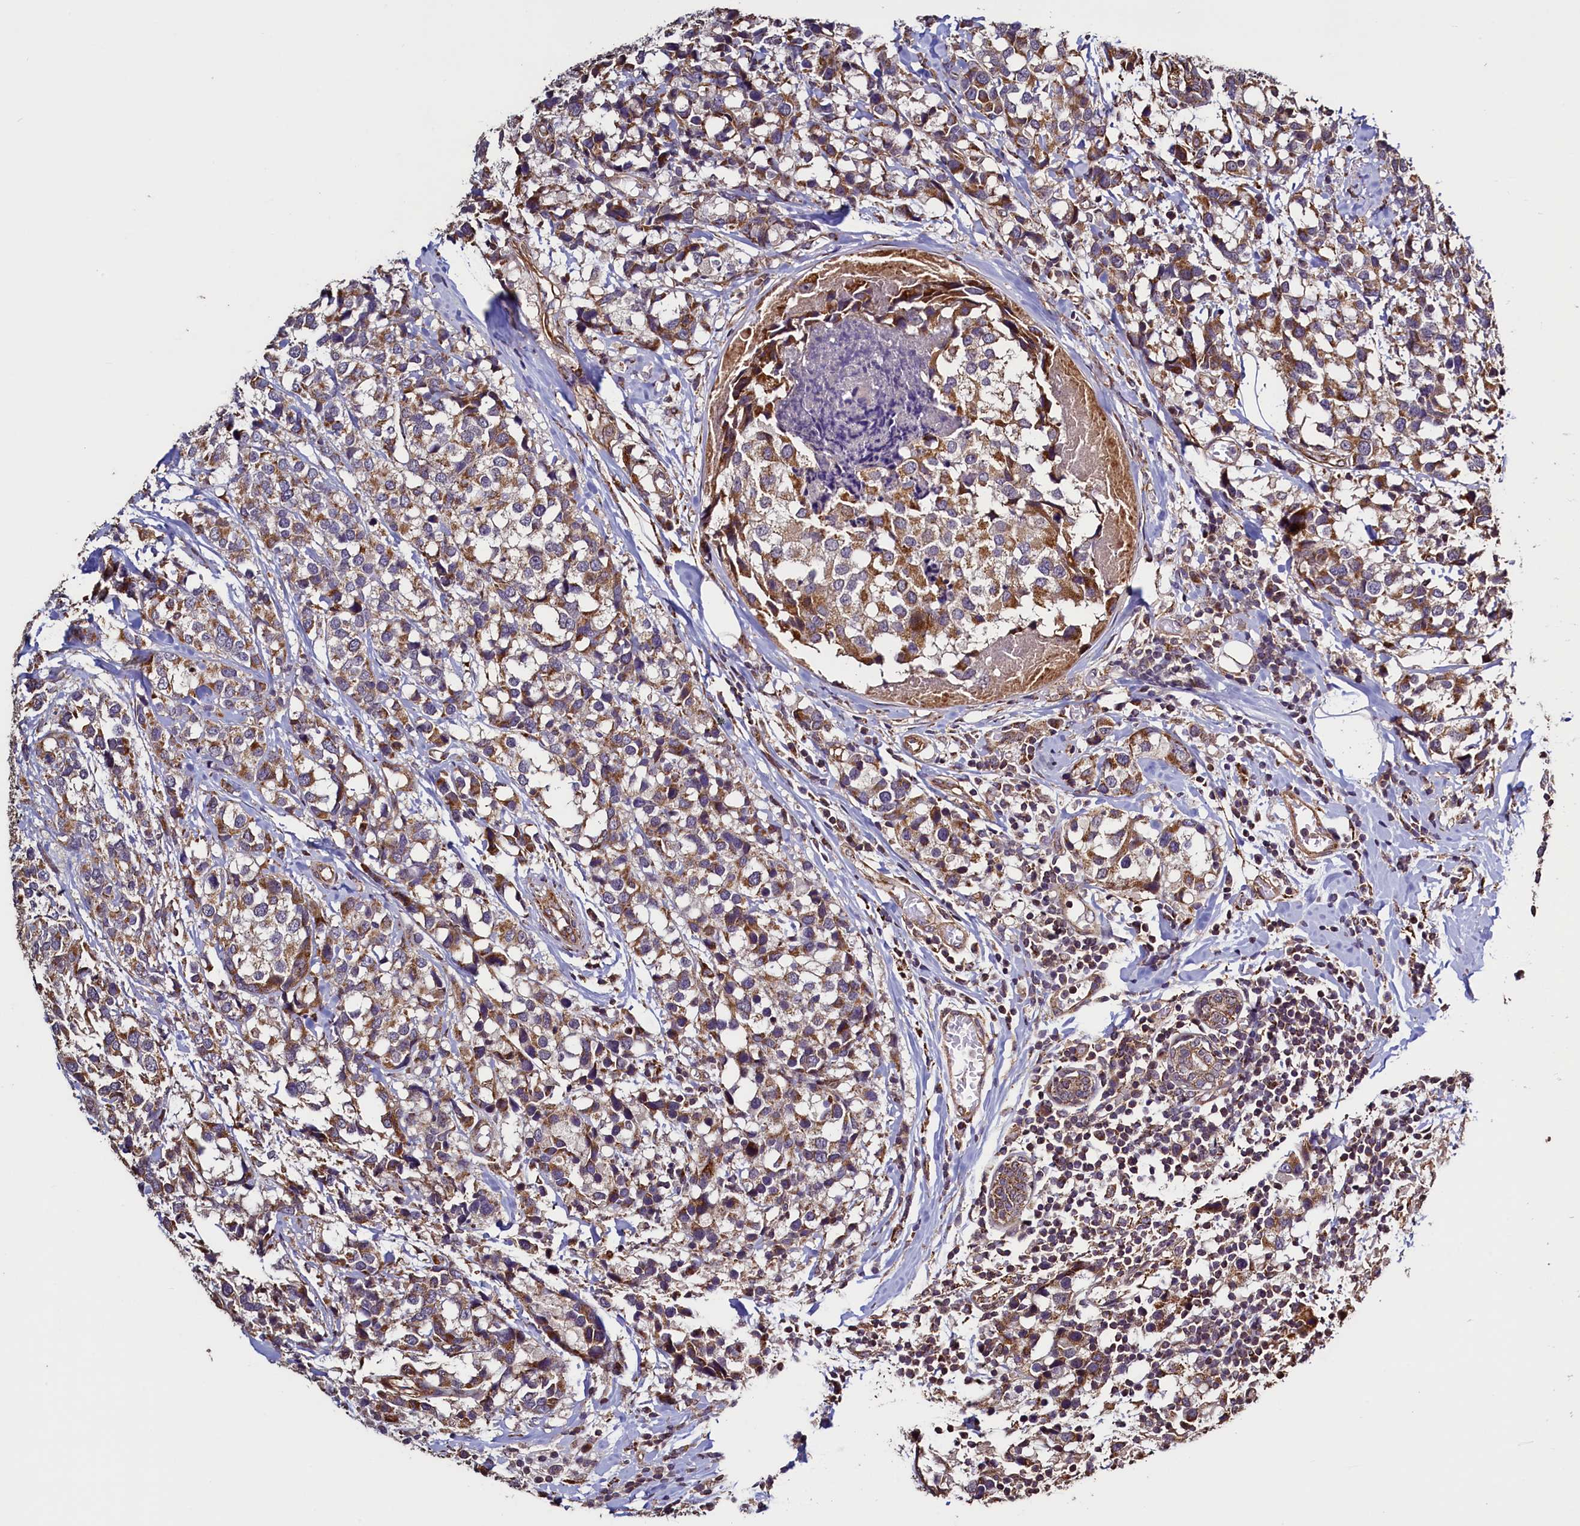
{"staining": {"intensity": "moderate", "quantity": ">75%", "location": "cytoplasmic/membranous"}, "tissue": "breast cancer", "cell_type": "Tumor cells", "image_type": "cancer", "snomed": [{"axis": "morphology", "description": "Lobular carcinoma"}, {"axis": "topography", "description": "Breast"}], "caption": "Breast lobular carcinoma stained with a protein marker demonstrates moderate staining in tumor cells.", "gene": "RBFA", "patient": {"sex": "female", "age": 59}}